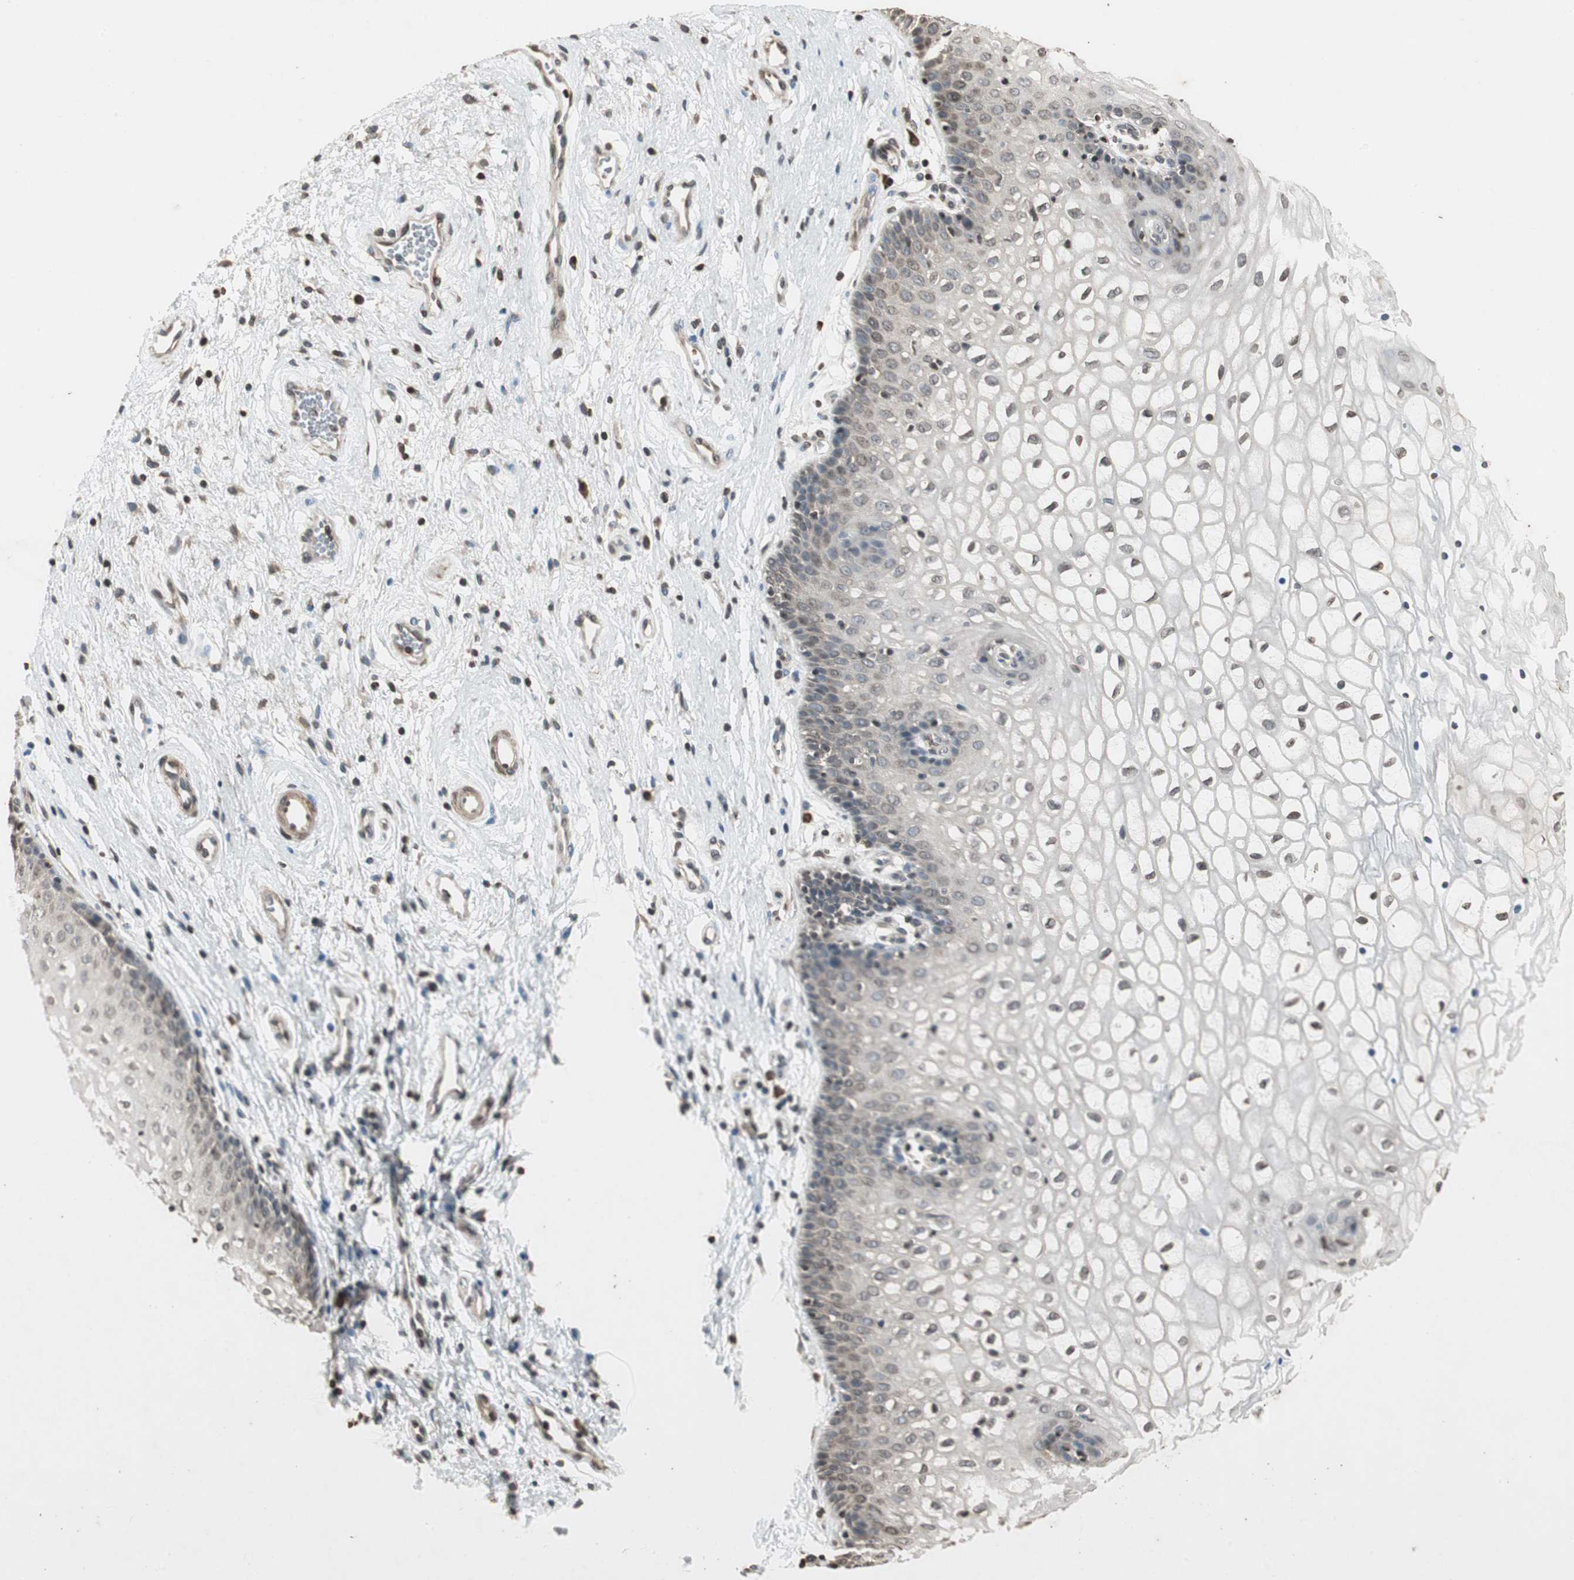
{"staining": {"intensity": "negative", "quantity": "none", "location": "none"}, "tissue": "vagina", "cell_type": "Squamous epithelial cells", "image_type": "normal", "snomed": [{"axis": "morphology", "description": "Normal tissue, NOS"}, {"axis": "topography", "description": "Vagina"}], "caption": "This is an immunohistochemistry photomicrograph of unremarkable human vagina. There is no staining in squamous epithelial cells.", "gene": "PRKG1", "patient": {"sex": "female", "age": 34}}